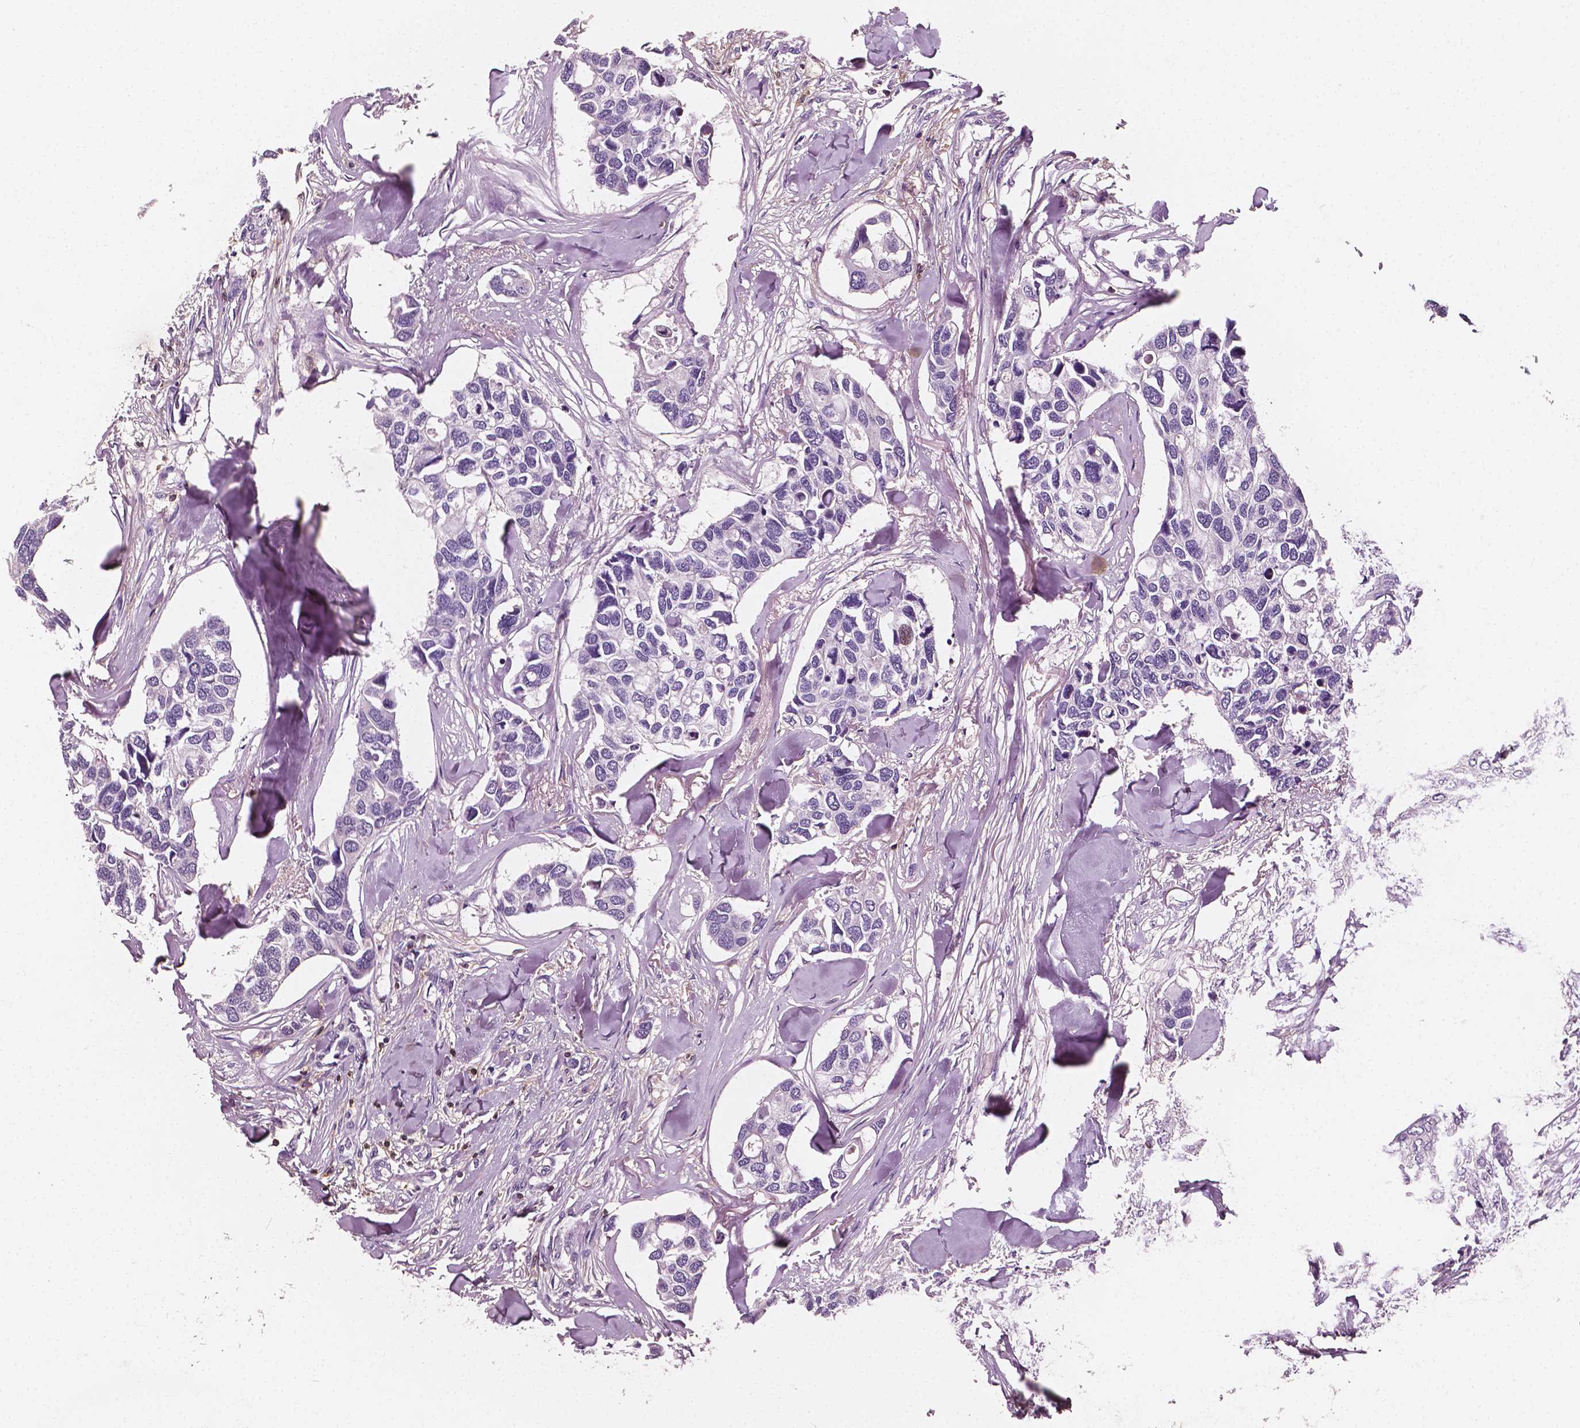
{"staining": {"intensity": "negative", "quantity": "none", "location": "none"}, "tissue": "breast cancer", "cell_type": "Tumor cells", "image_type": "cancer", "snomed": [{"axis": "morphology", "description": "Duct carcinoma"}, {"axis": "topography", "description": "Breast"}], "caption": "DAB immunohistochemical staining of human breast cancer exhibits no significant positivity in tumor cells. (Immunohistochemistry (ihc), brightfield microscopy, high magnification).", "gene": "PTPRC", "patient": {"sex": "female", "age": 83}}